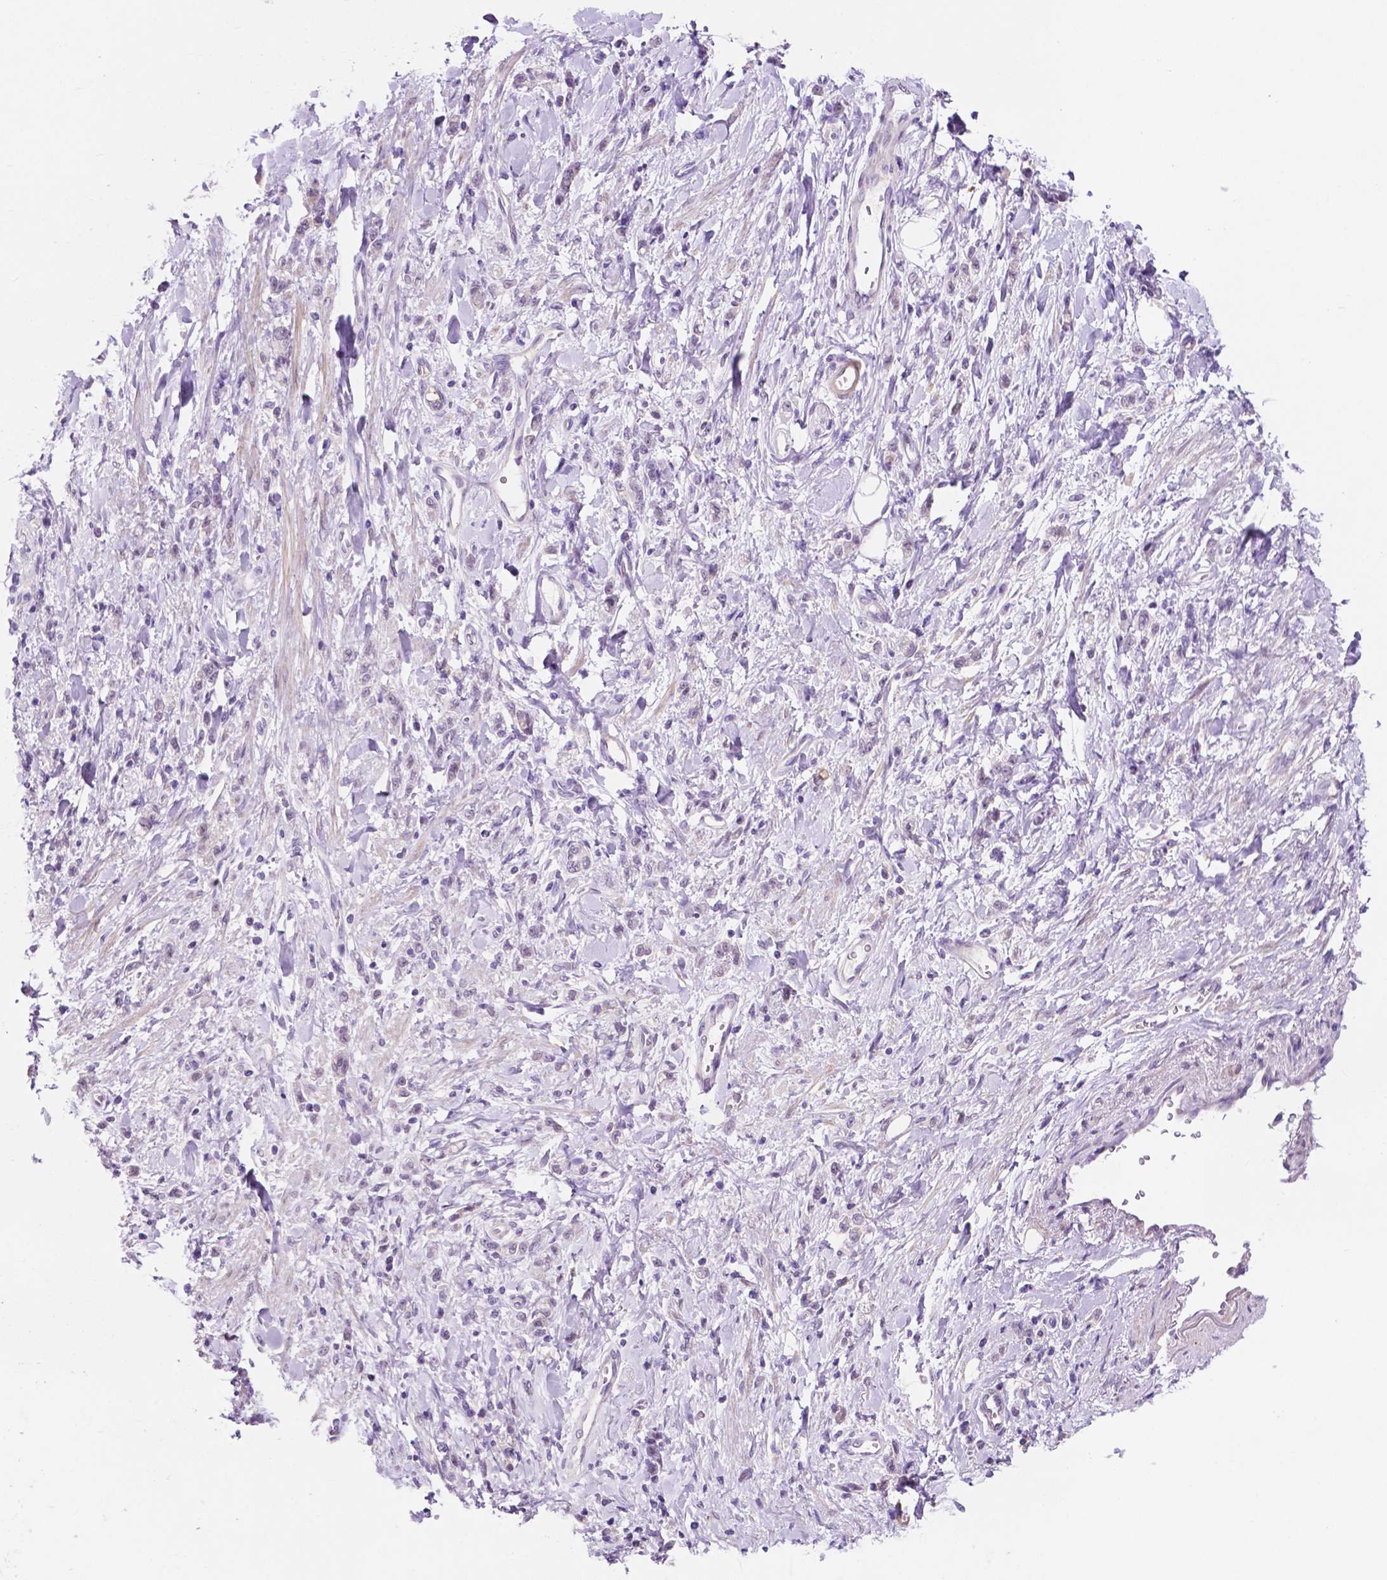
{"staining": {"intensity": "negative", "quantity": "none", "location": "none"}, "tissue": "stomach cancer", "cell_type": "Tumor cells", "image_type": "cancer", "snomed": [{"axis": "morphology", "description": "Adenocarcinoma, NOS"}, {"axis": "topography", "description": "Stomach"}], "caption": "Immunohistochemistry (IHC) of adenocarcinoma (stomach) exhibits no staining in tumor cells.", "gene": "ACY3", "patient": {"sex": "male", "age": 77}}